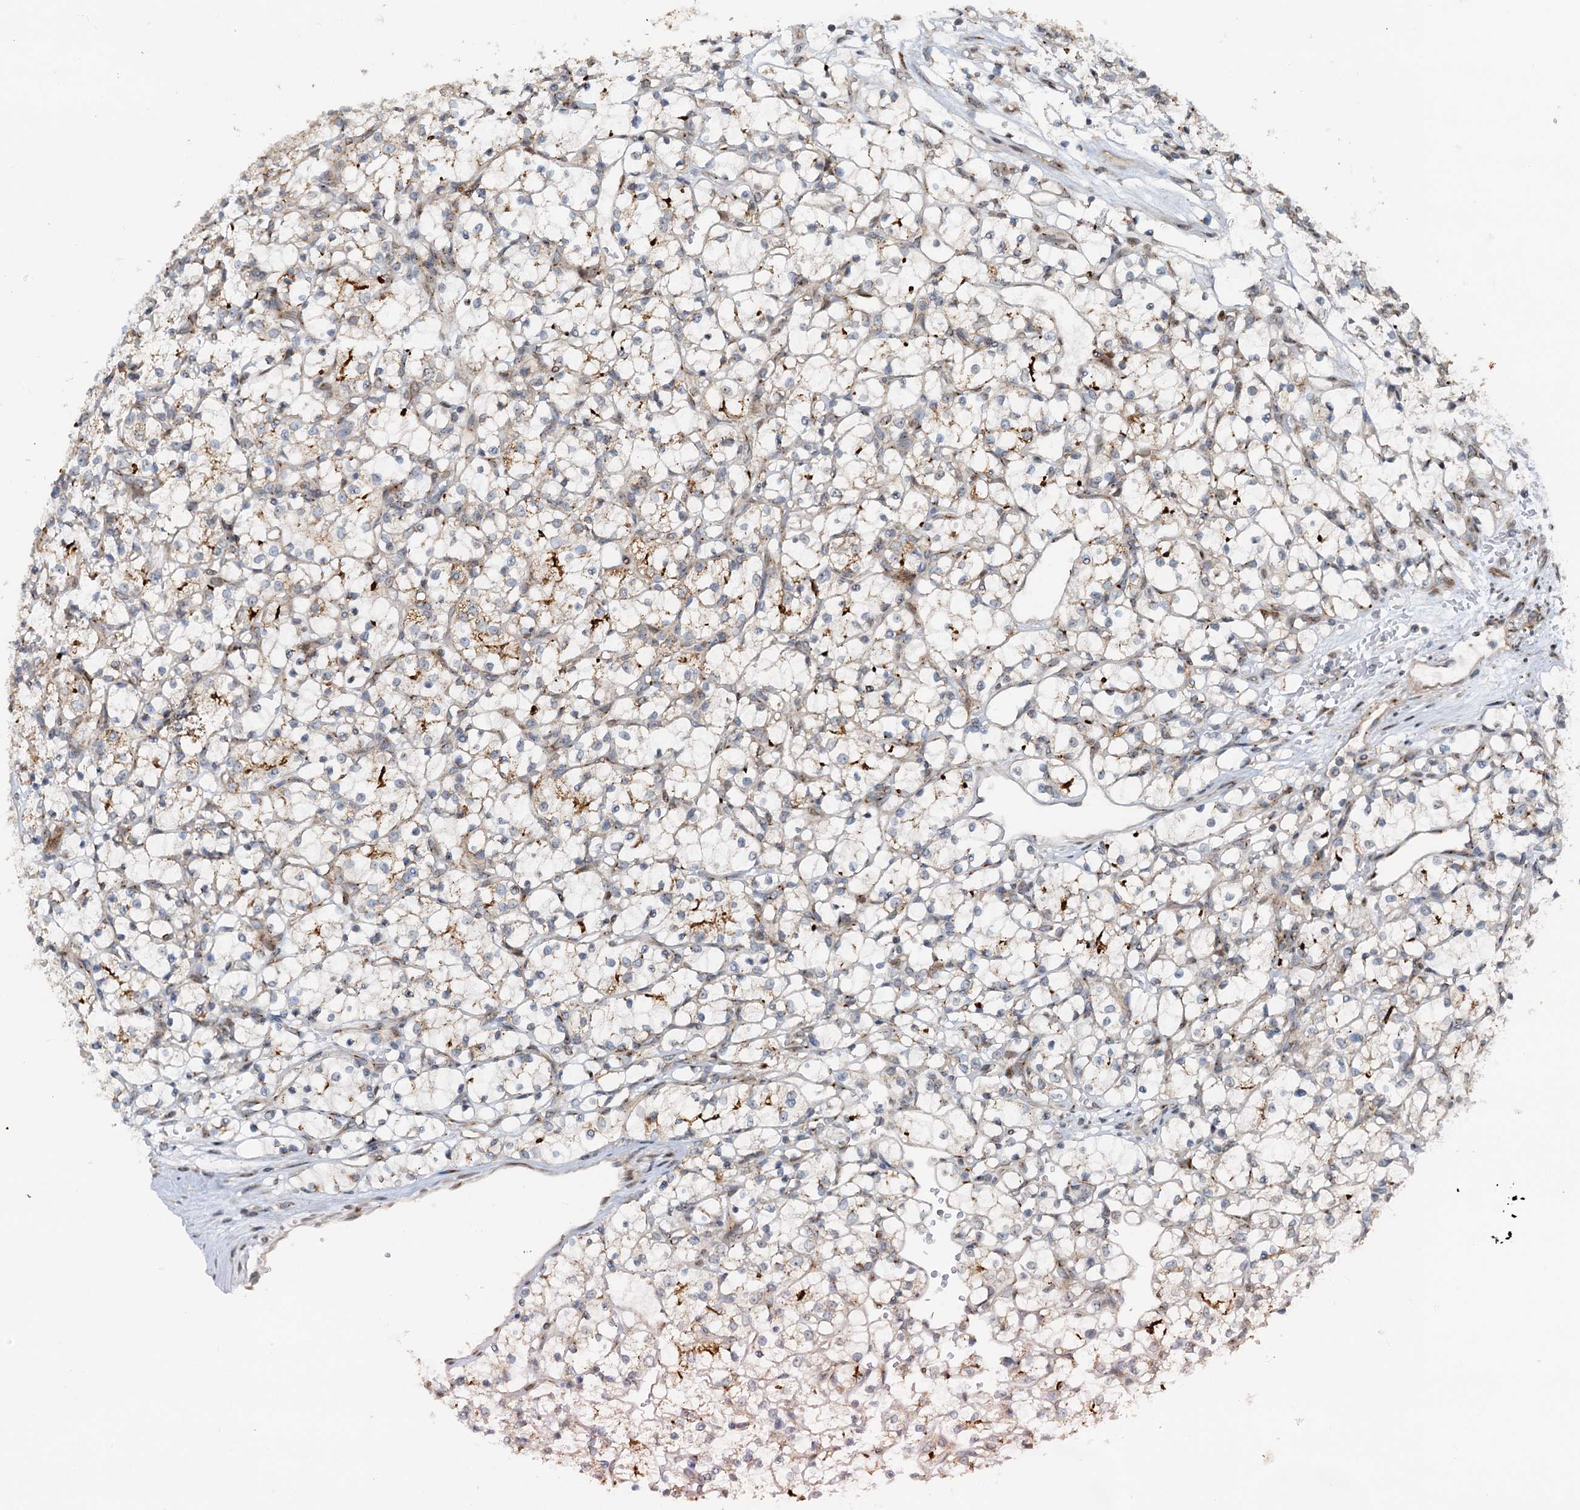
{"staining": {"intensity": "moderate", "quantity": "<25%", "location": "cytoplasmic/membranous"}, "tissue": "renal cancer", "cell_type": "Tumor cells", "image_type": "cancer", "snomed": [{"axis": "morphology", "description": "Adenocarcinoma, NOS"}, {"axis": "topography", "description": "Kidney"}], "caption": "Protein staining of renal adenocarcinoma tissue reveals moderate cytoplasmic/membranous positivity in about <25% of tumor cells.", "gene": "CEP68", "patient": {"sex": "female", "age": 69}}